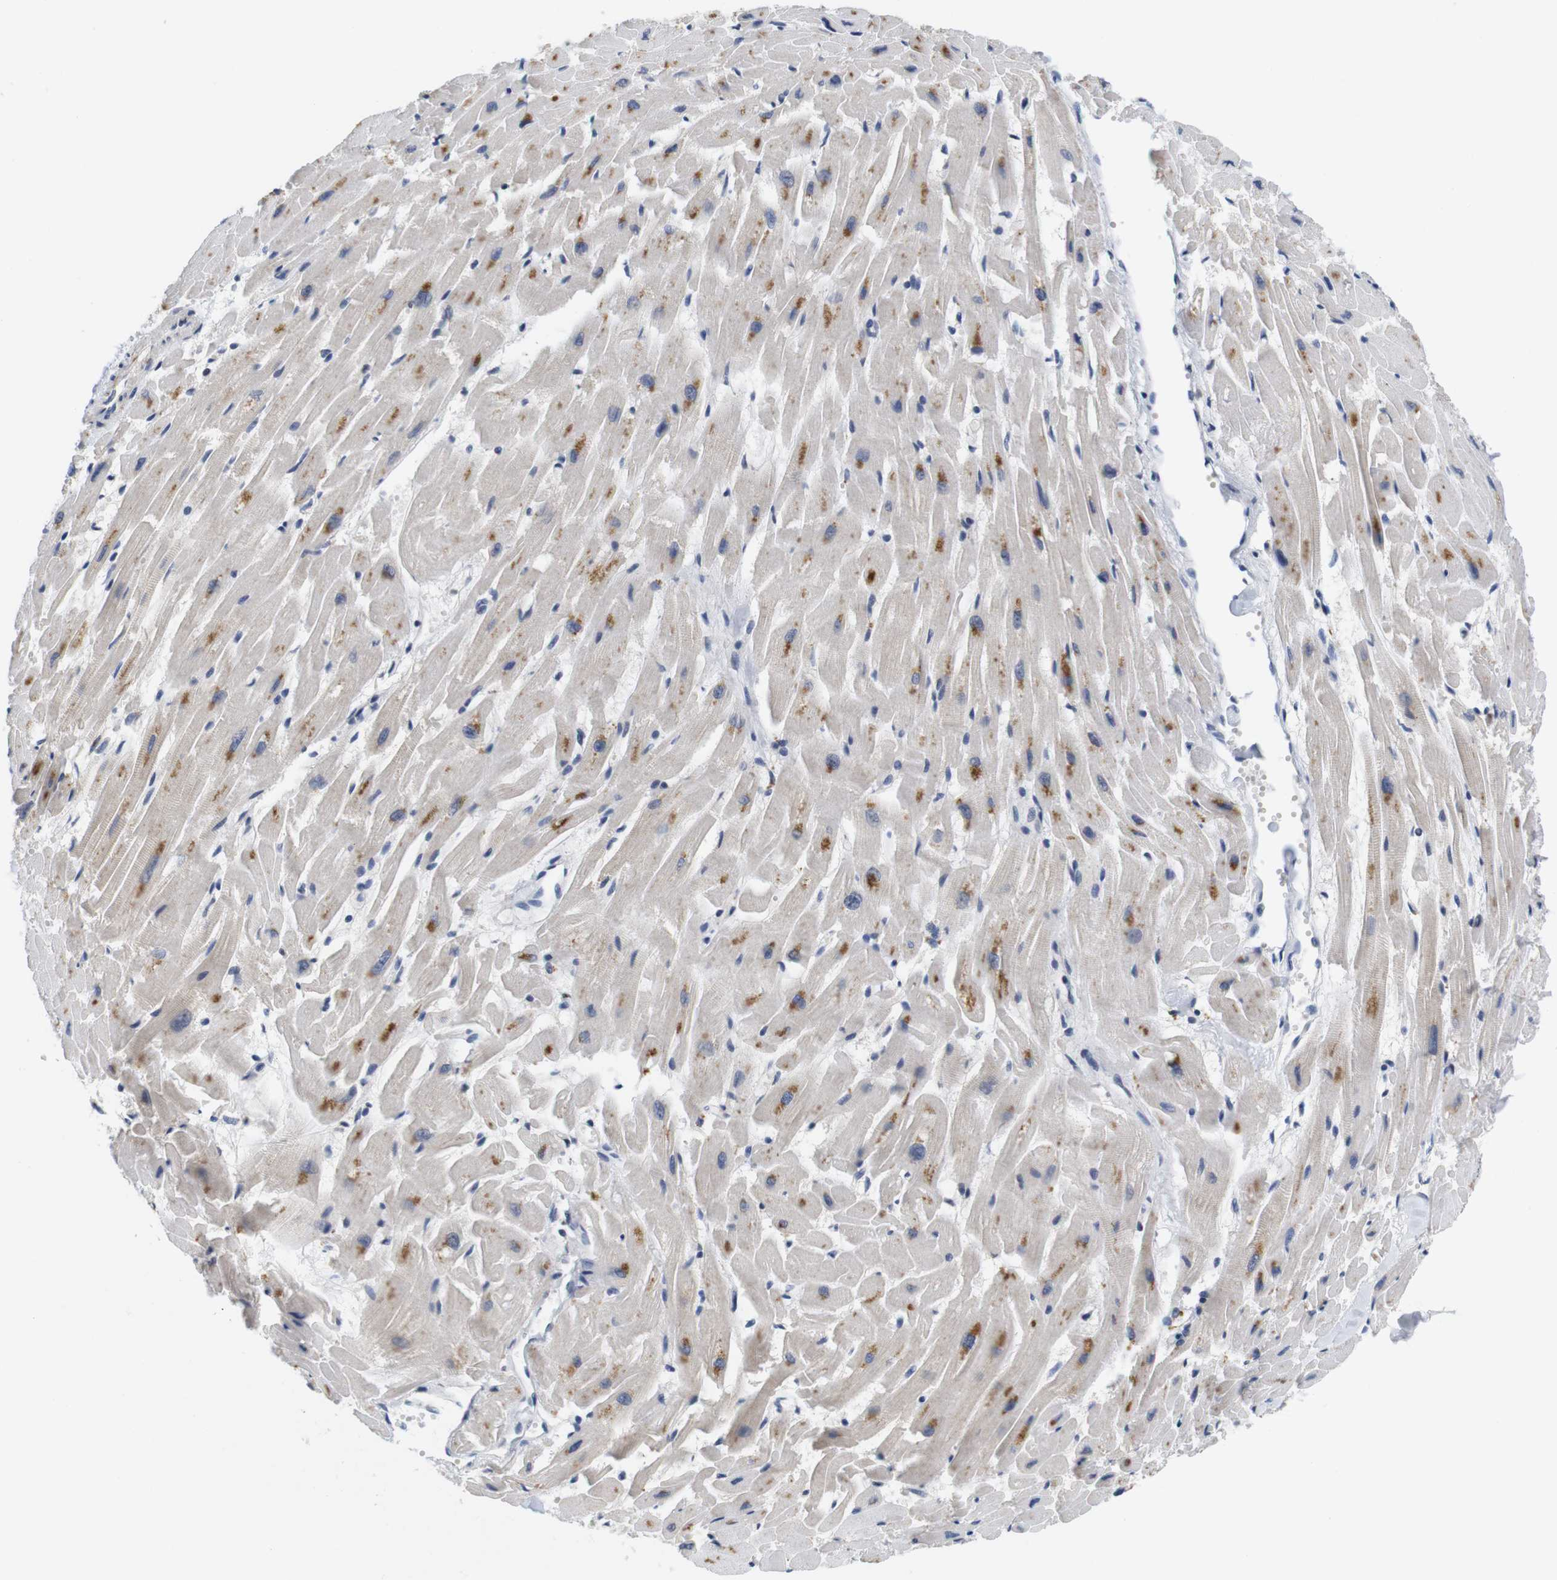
{"staining": {"intensity": "moderate", "quantity": "25%-75%", "location": "cytoplasmic/membranous"}, "tissue": "heart muscle", "cell_type": "Cardiomyocytes", "image_type": "normal", "snomed": [{"axis": "morphology", "description": "Normal tissue, NOS"}, {"axis": "topography", "description": "Heart"}], "caption": "Immunohistochemical staining of normal human heart muscle displays medium levels of moderate cytoplasmic/membranous staining in approximately 25%-75% of cardiomyocytes.", "gene": "SKP2", "patient": {"sex": "female", "age": 19}}